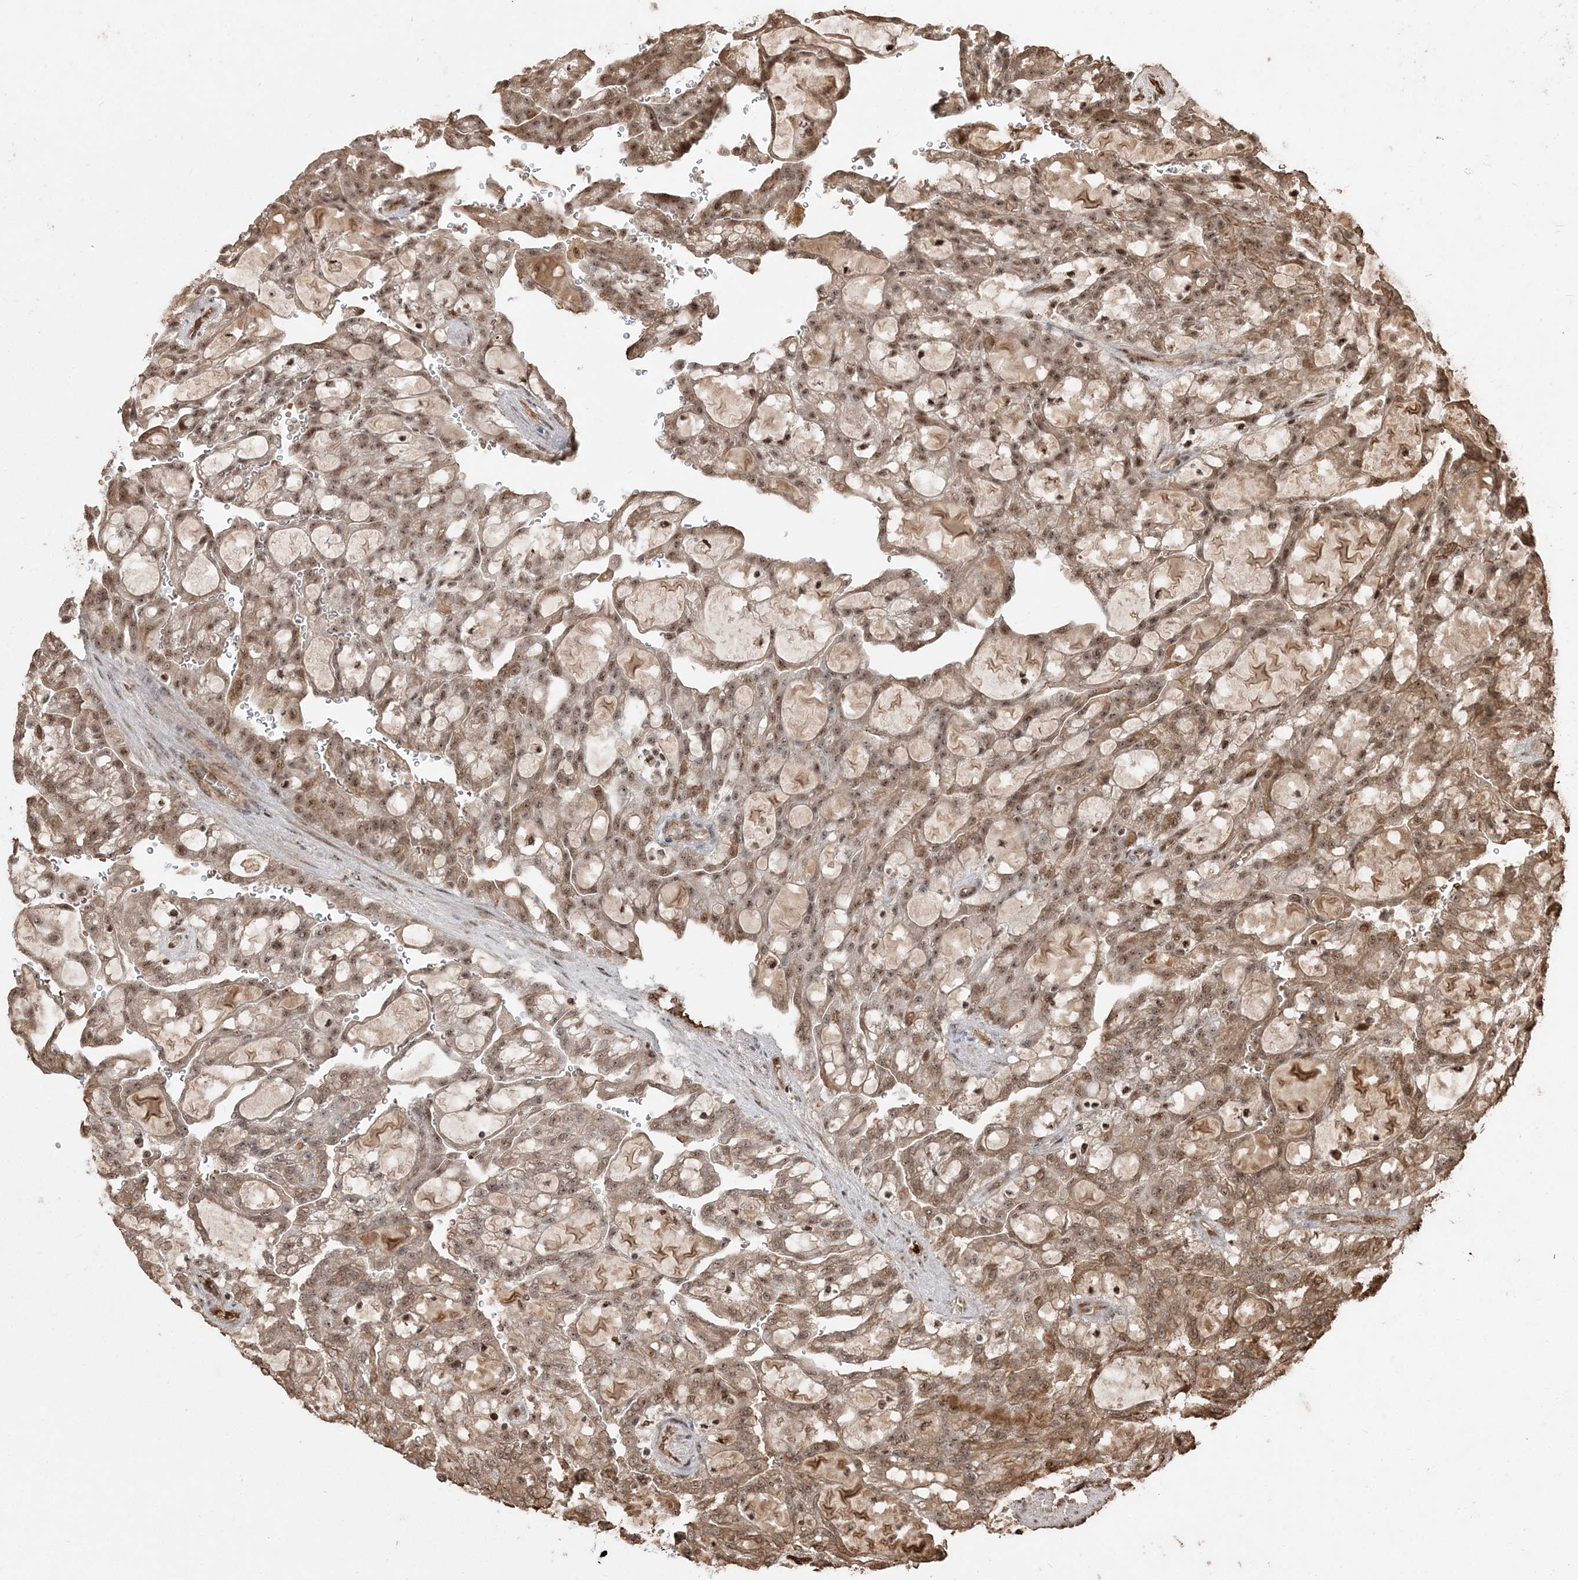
{"staining": {"intensity": "moderate", "quantity": ">75%", "location": "cytoplasmic/membranous,nuclear"}, "tissue": "renal cancer", "cell_type": "Tumor cells", "image_type": "cancer", "snomed": [{"axis": "morphology", "description": "Adenocarcinoma, NOS"}, {"axis": "topography", "description": "Kidney"}], "caption": "Tumor cells display medium levels of moderate cytoplasmic/membranous and nuclear staining in approximately >75% of cells in human adenocarcinoma (renal).", "gene": "RBM17", "patient": {"sex": "male", "age": 63}}